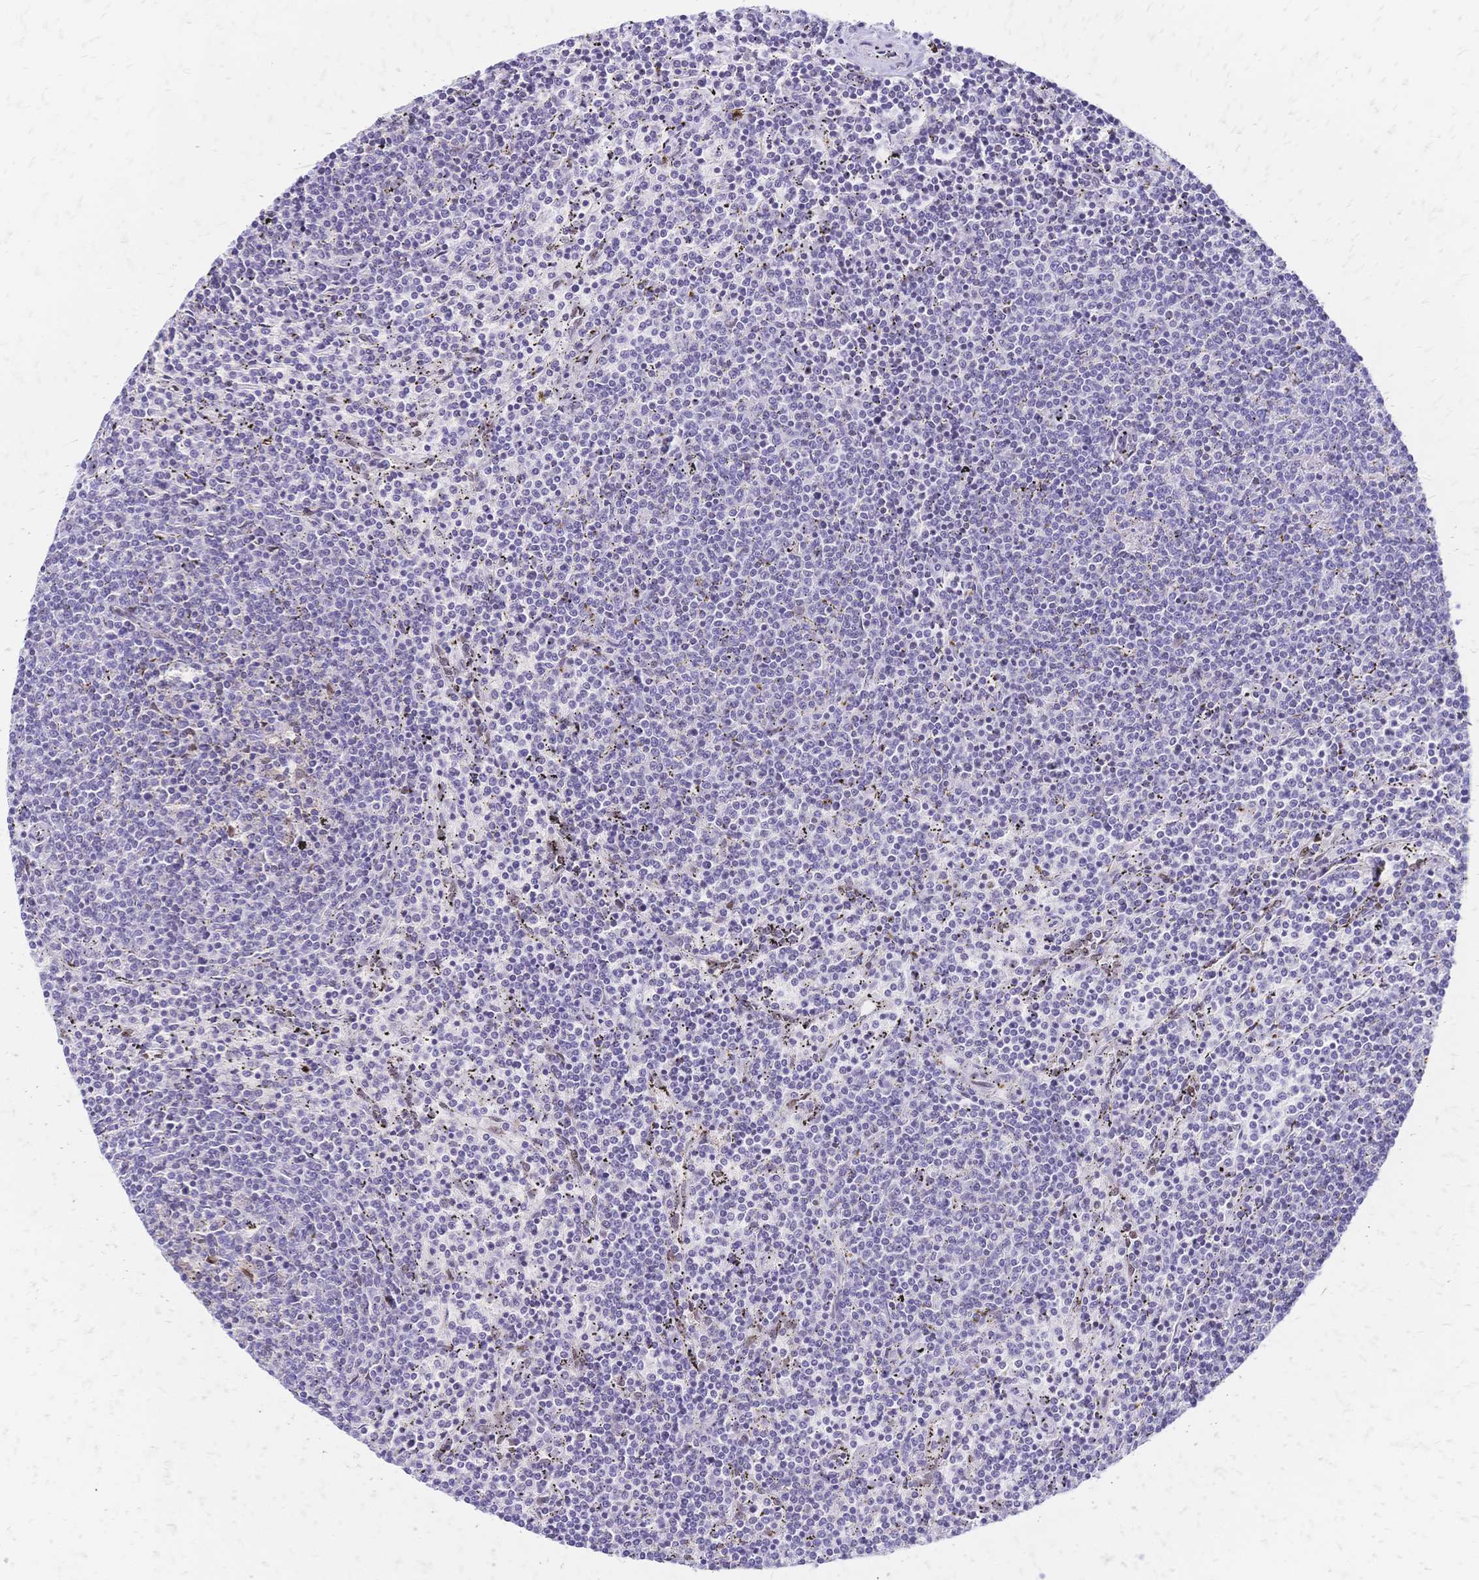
{"staining": {"intensity": "negative", "quantity": "none", "location": "none"}, "tissue": "lymphoma", "cell_type": "Tumor cells", "image_type": "cancer", "snomed": [{"axis": "morphology", "description": "Malignant lymphoma, non-Hodgkin's type, Low grade"}, {"axis": "topography", "description": "Spleen"}], "caption": "Immunohistochemistry photomicrograph of neoplastic tissue: human malignant lymphoma, non-Hodgkin's type (low-grade) stained with DAB (3,3'-diaminobenzidine) reveals no significant protein expression in tumor cells.", "gene": "NFIC", "patient": {"sex": "female", "age": 50}}